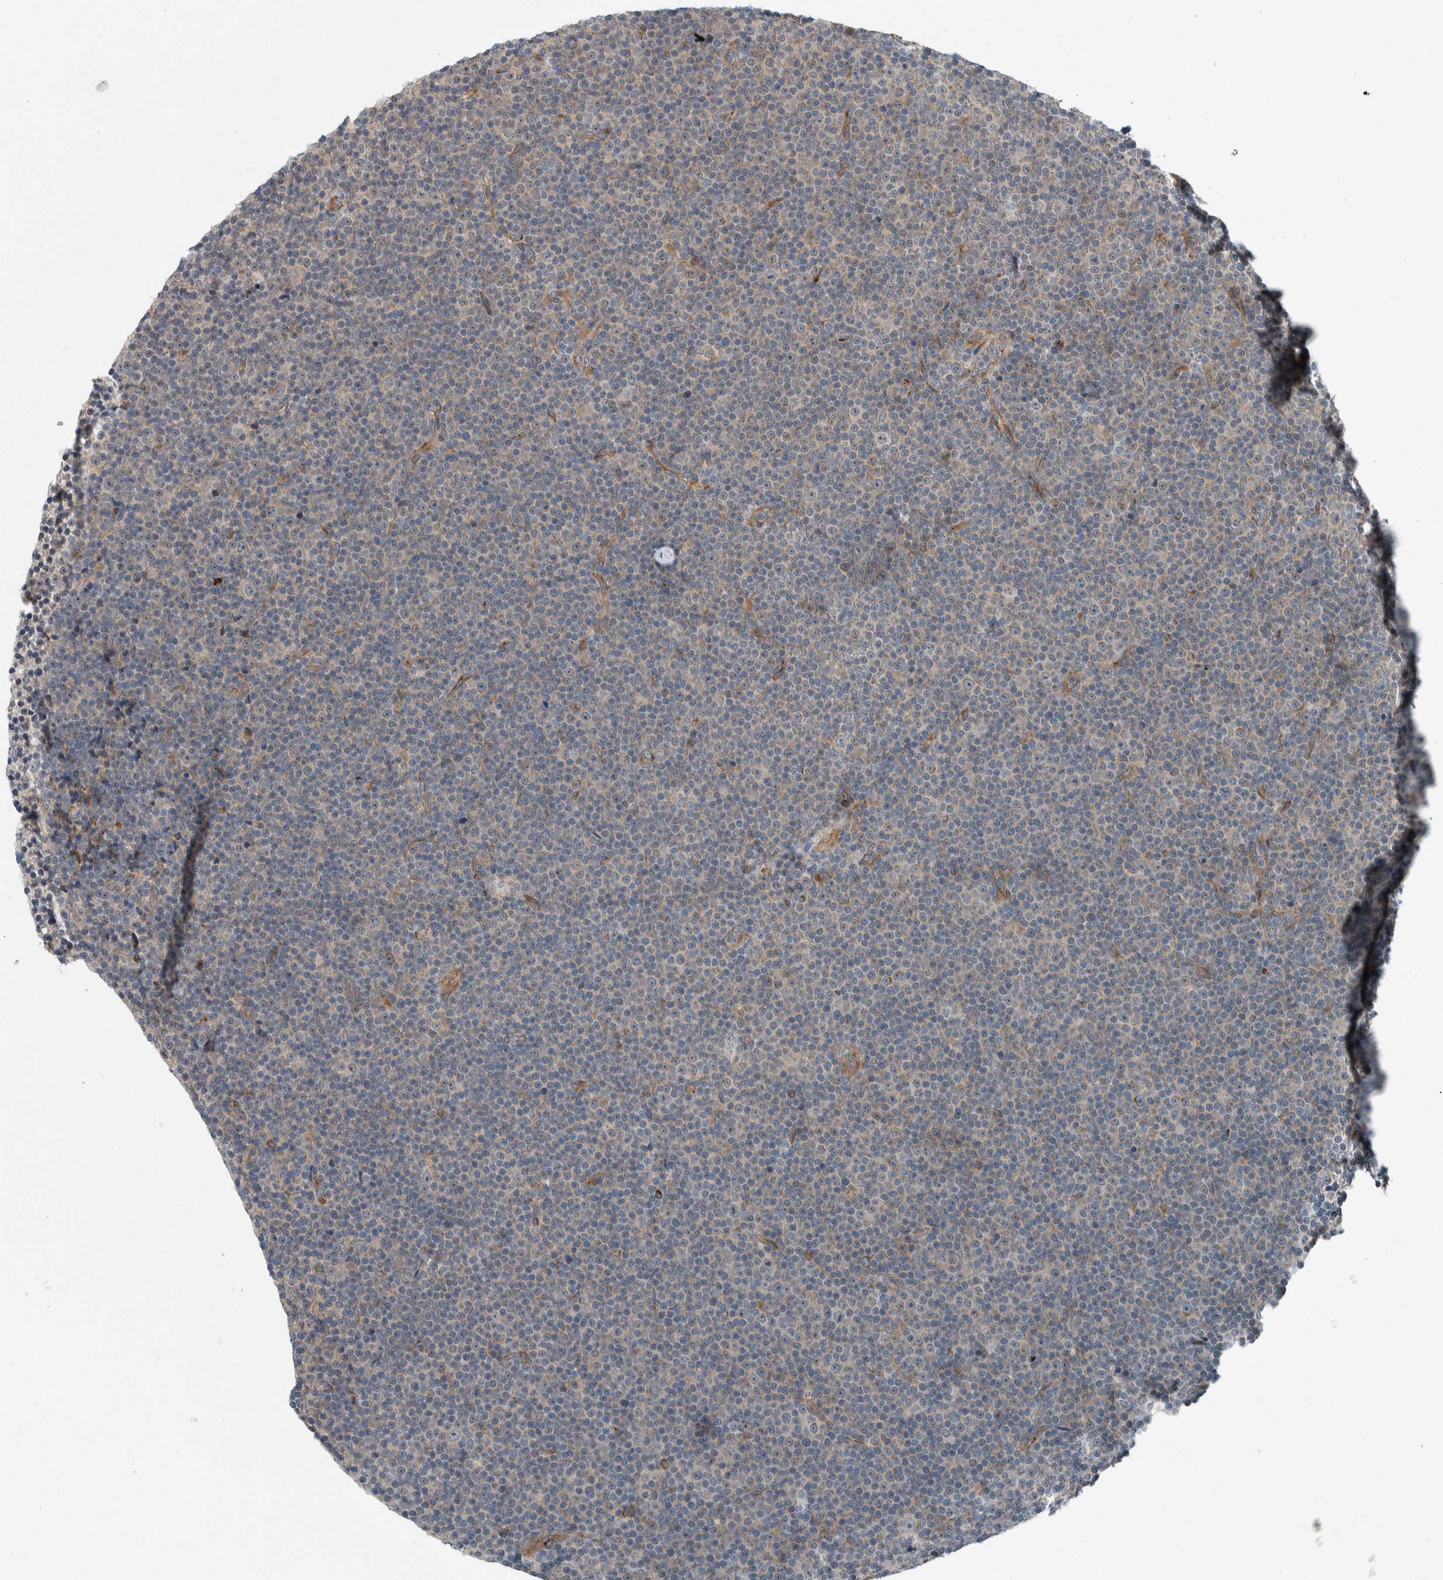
{"staining": {"intensity": "negative", "quantity": "none", "location": "none"}, "tissue": "lymphoma", "cell_type": "Tumor cells", "image_type": "cancer", "snomed": [{"axis": "morphology", "description": "Malignant lymphoma, non-Hodgkin's type, Low grade"}, {"axis": "topography", "description": "Lymph node"}], "caption": "This photomicrograph is of low-grade malignant lymphoma, non-Hodgkin's type stained with IHC to label a protein in brown with the nuclei are counter-stained blue. There is no staining in tumor cells.", "gene": "USP25", "patient": {"sex": "female", "age": 67}}